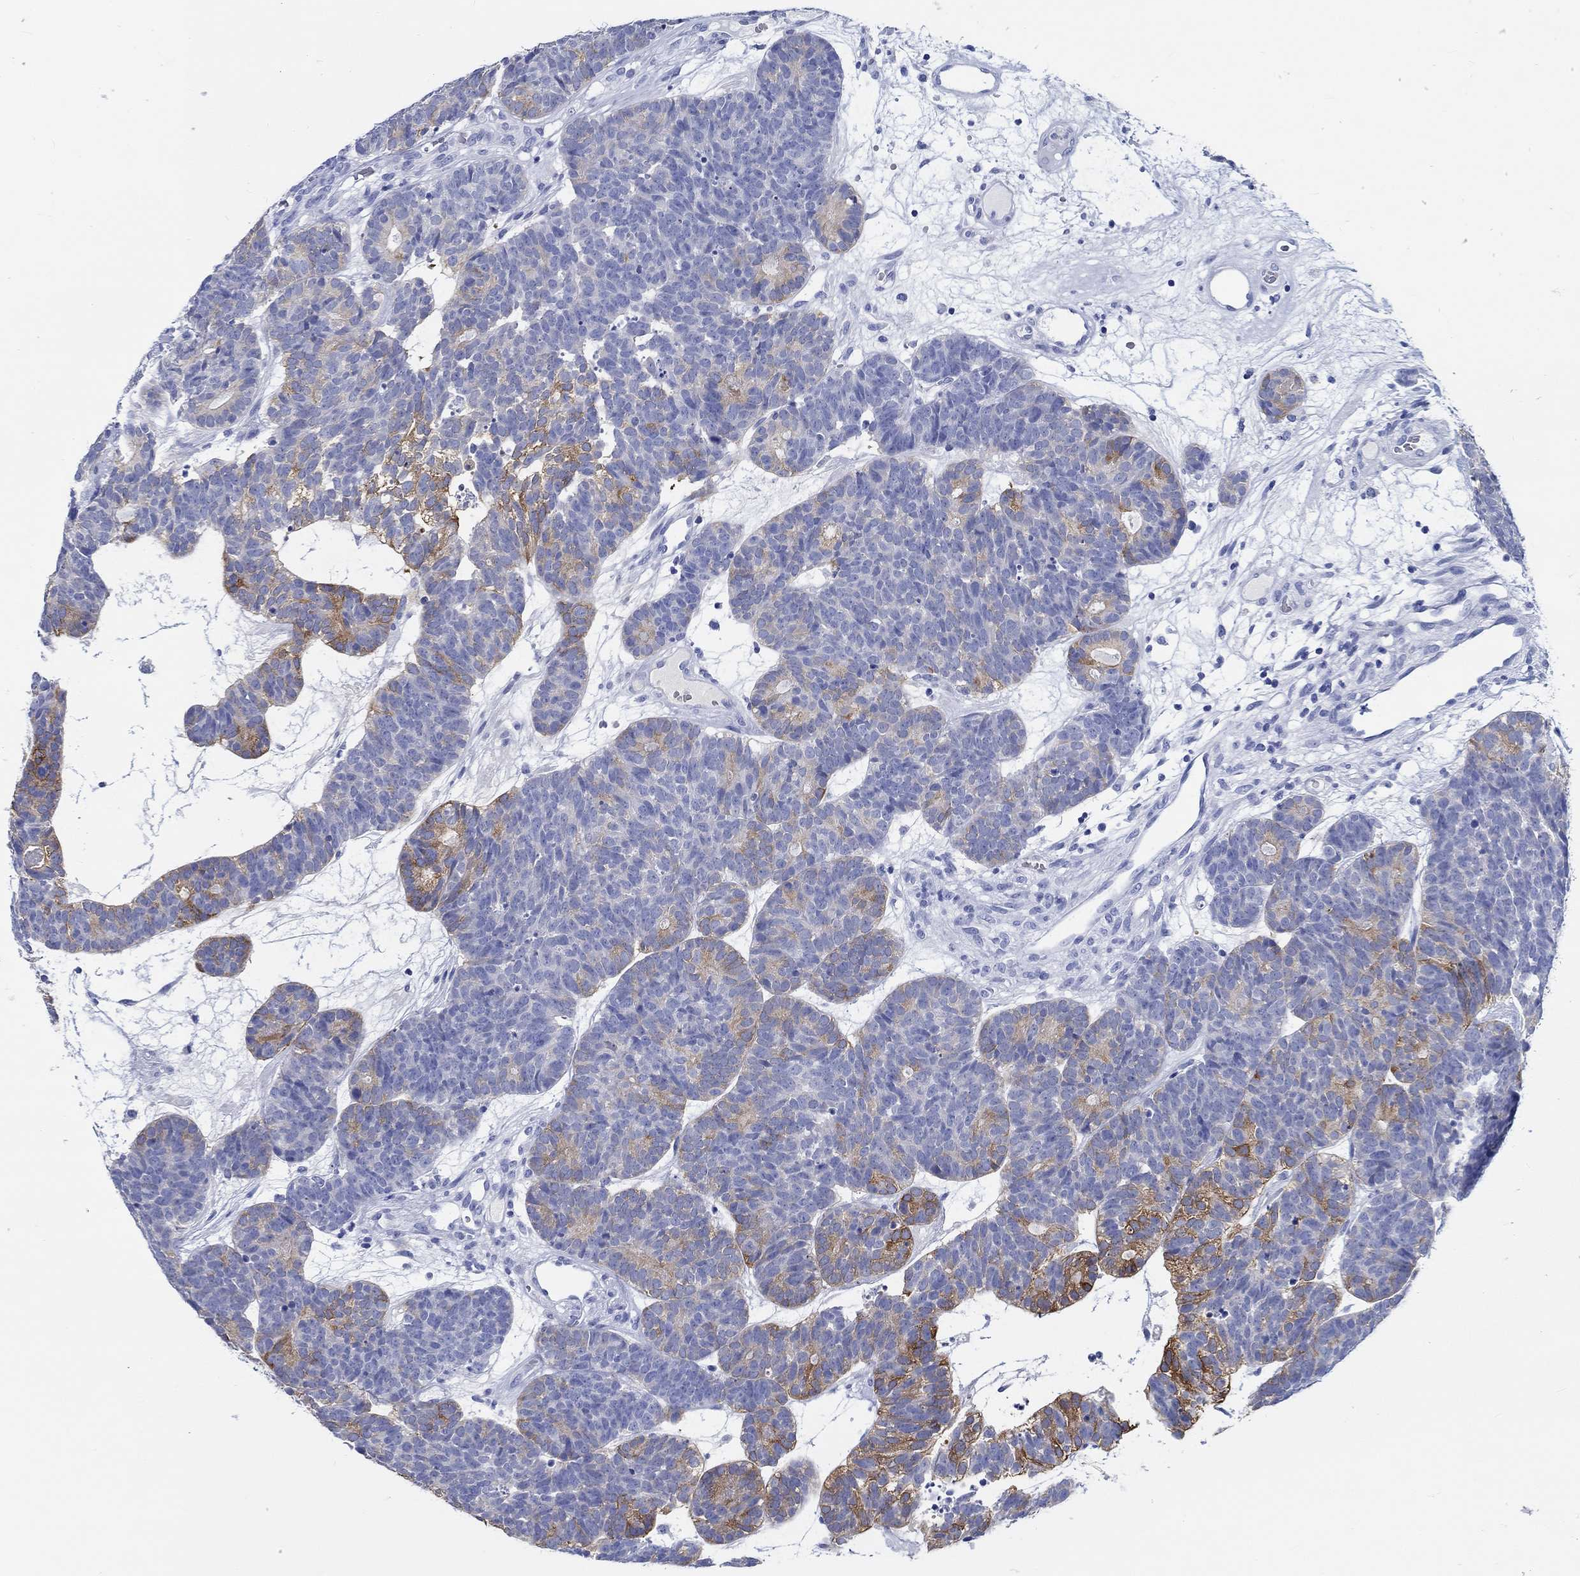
{"staining": {"intensity": "strong", "quantity": "<25%", "location": "cytoplasmic/membranous"}, "tissue": "head and neck cancer", "cell_type": "Tumor cells", "image_type": "cancer", "snomed": [{"axis": "morphology", "description": "Adenocarcinoma, NOS"}, {"axis": "topography", "description": "Head-Neck"}], "caption": "Immunohistochemical staining of head and neck adenocarcinoma displays strong cytoplasmic/membranous protein positivity in approximately <25% of tumor cells.", "gene": "FBXO2", "patient": {"sex": "female", "age": 81}}